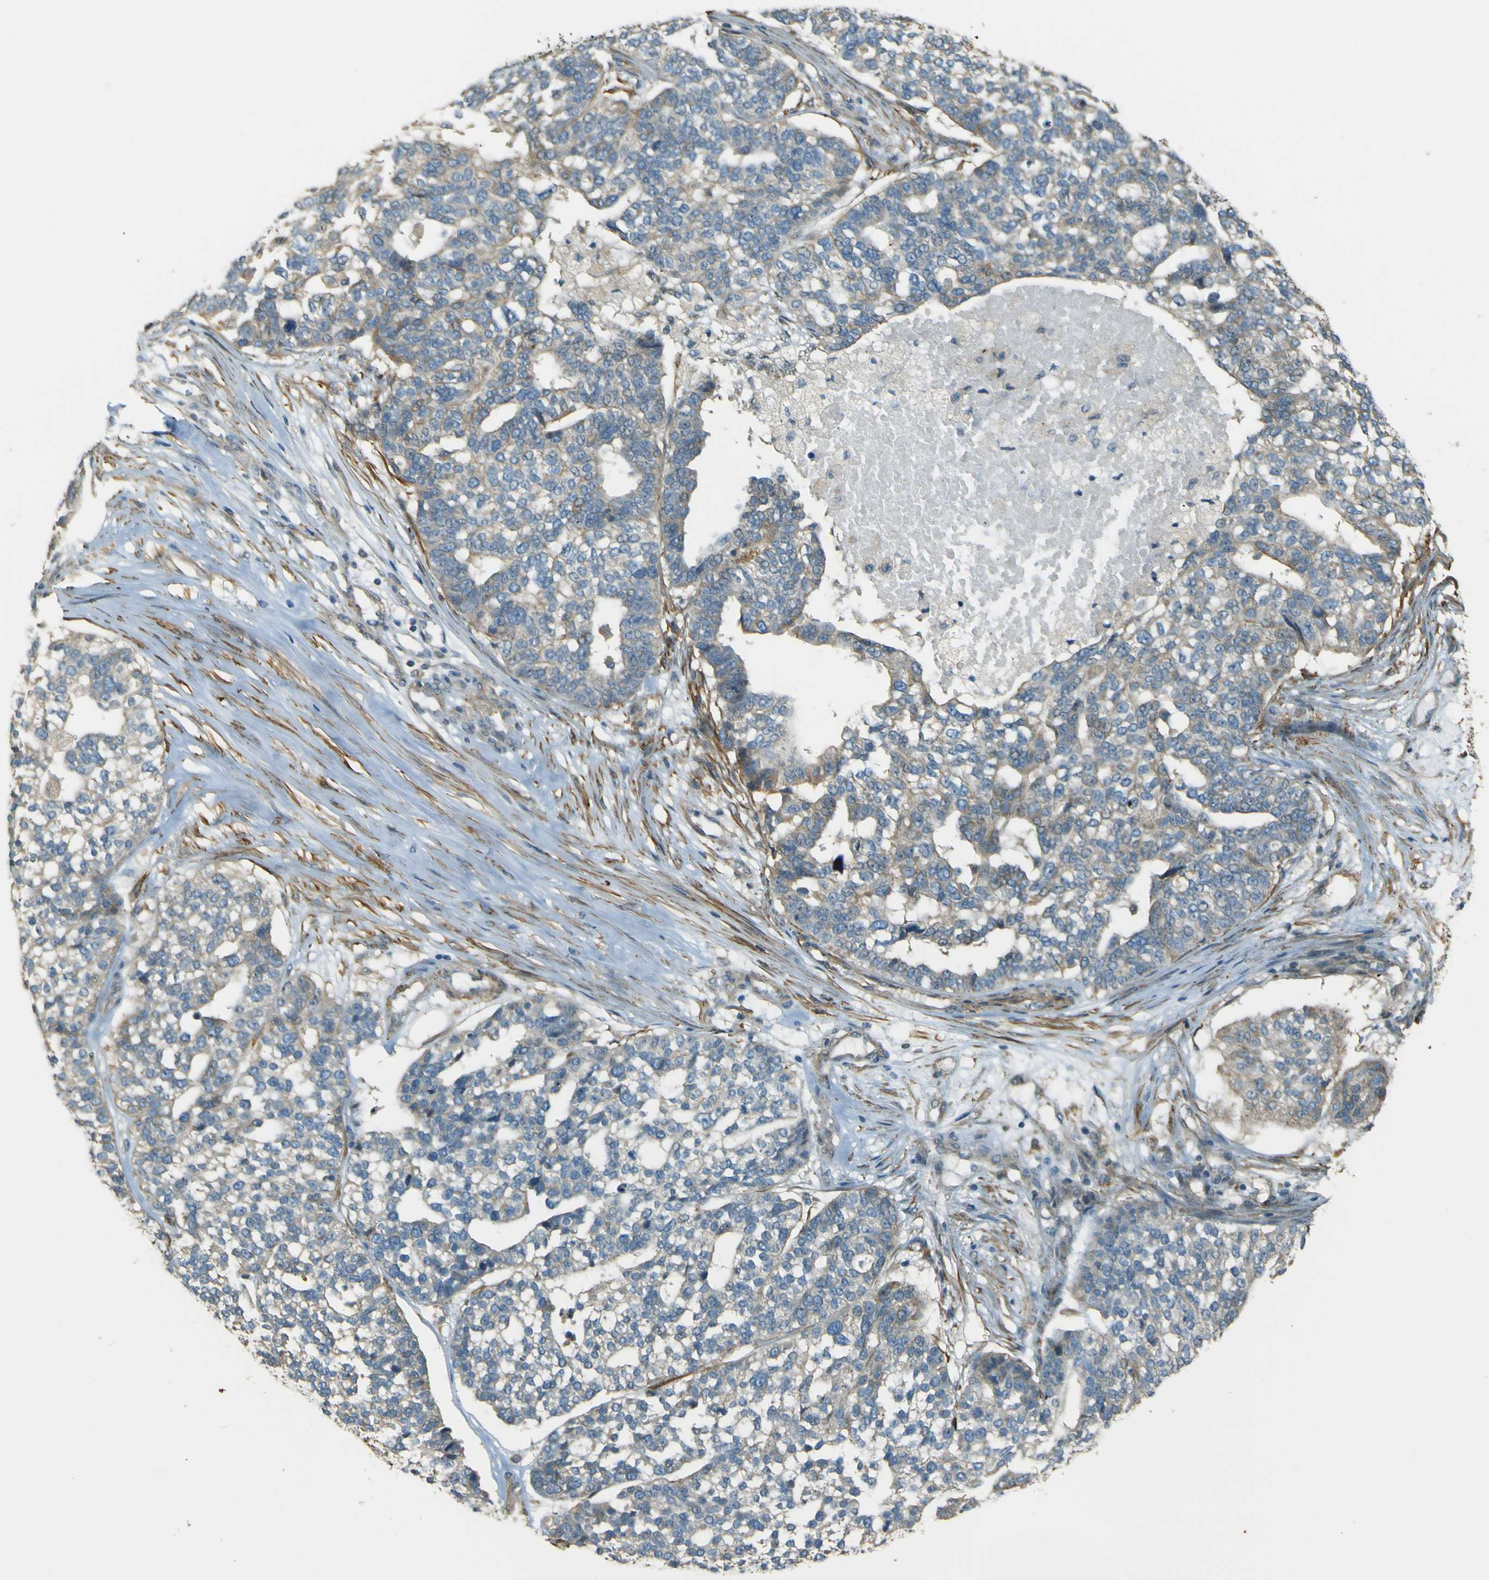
{"staining": {"intensity": "weak", "quantity": "25%-75%", "location": "cytoplasmic/membranous"}, "tissue": "ovarian cancer", "cell_type": "Tumor cells", "image_type": "cancer", "snomed": [{"axis": "morphology", "description": "Cystadenocarcinoma, serous, NOS"}, {"axis": "topography", "description": "Ovary"}], "caption": "Human serous cystadenocarcinoma (ovarian) stained with a protein marker demonstrates weak staining in tumor cells.", "gene": "NEXN", "patient": {"sex": "female", "age": 59}}